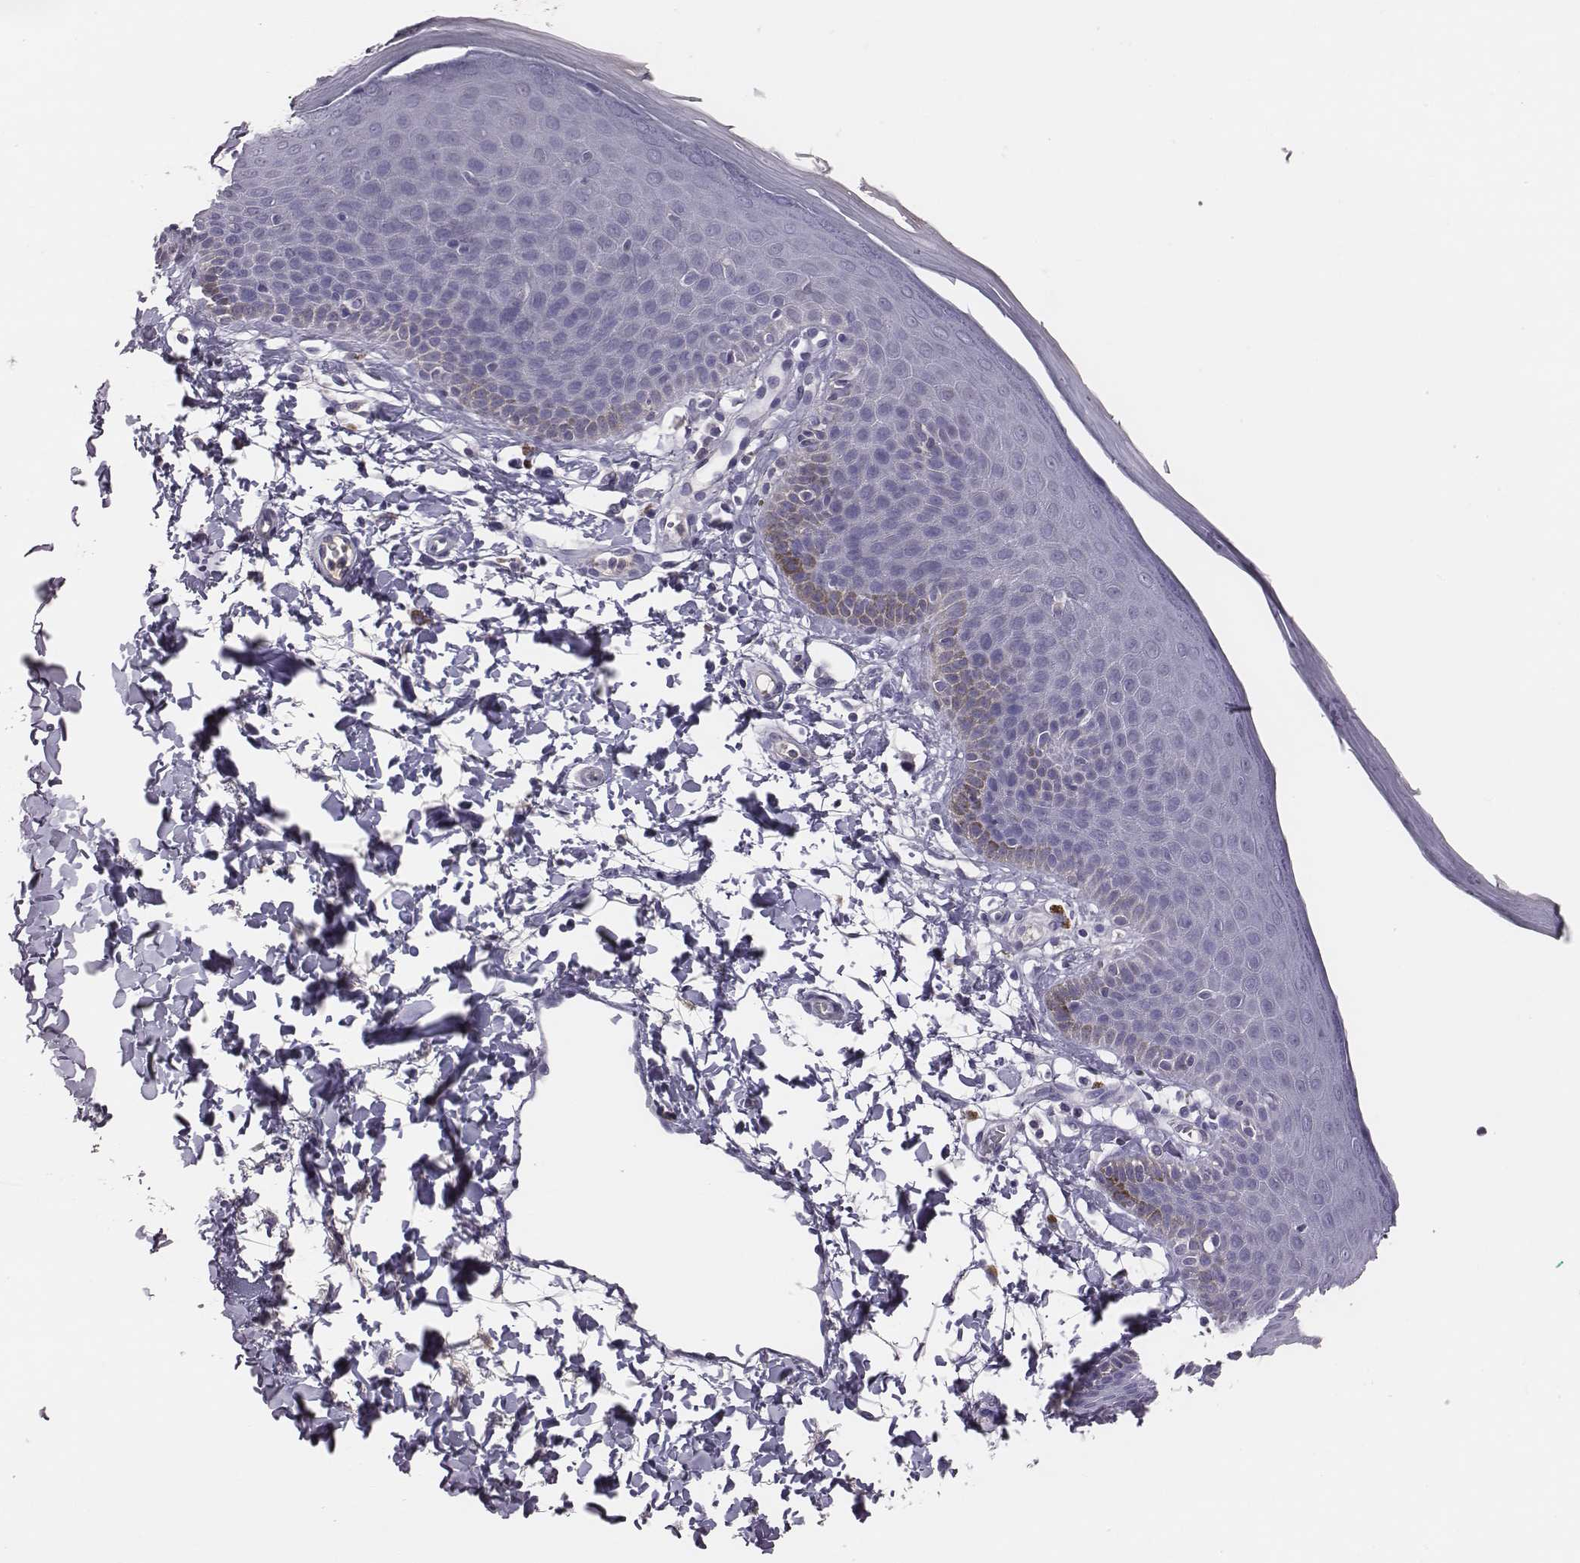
{"staining": {"intensity": "negative", "quantity": "none", "location": "none"}, "tissue": "skin", "cell_type": "Epidermal cells", "image_type": "normal", "snomed": [{"axis": "morphology", "description": "Normal tissue, NOS"}, {"axis": "topography", "description": "Anal"}], "caption": "This is an immunohistochemistry image of normal skin. There is no staining in epidermal cells.", "gene": "EN1", "patient": {"sex": "male", "age": 53}}